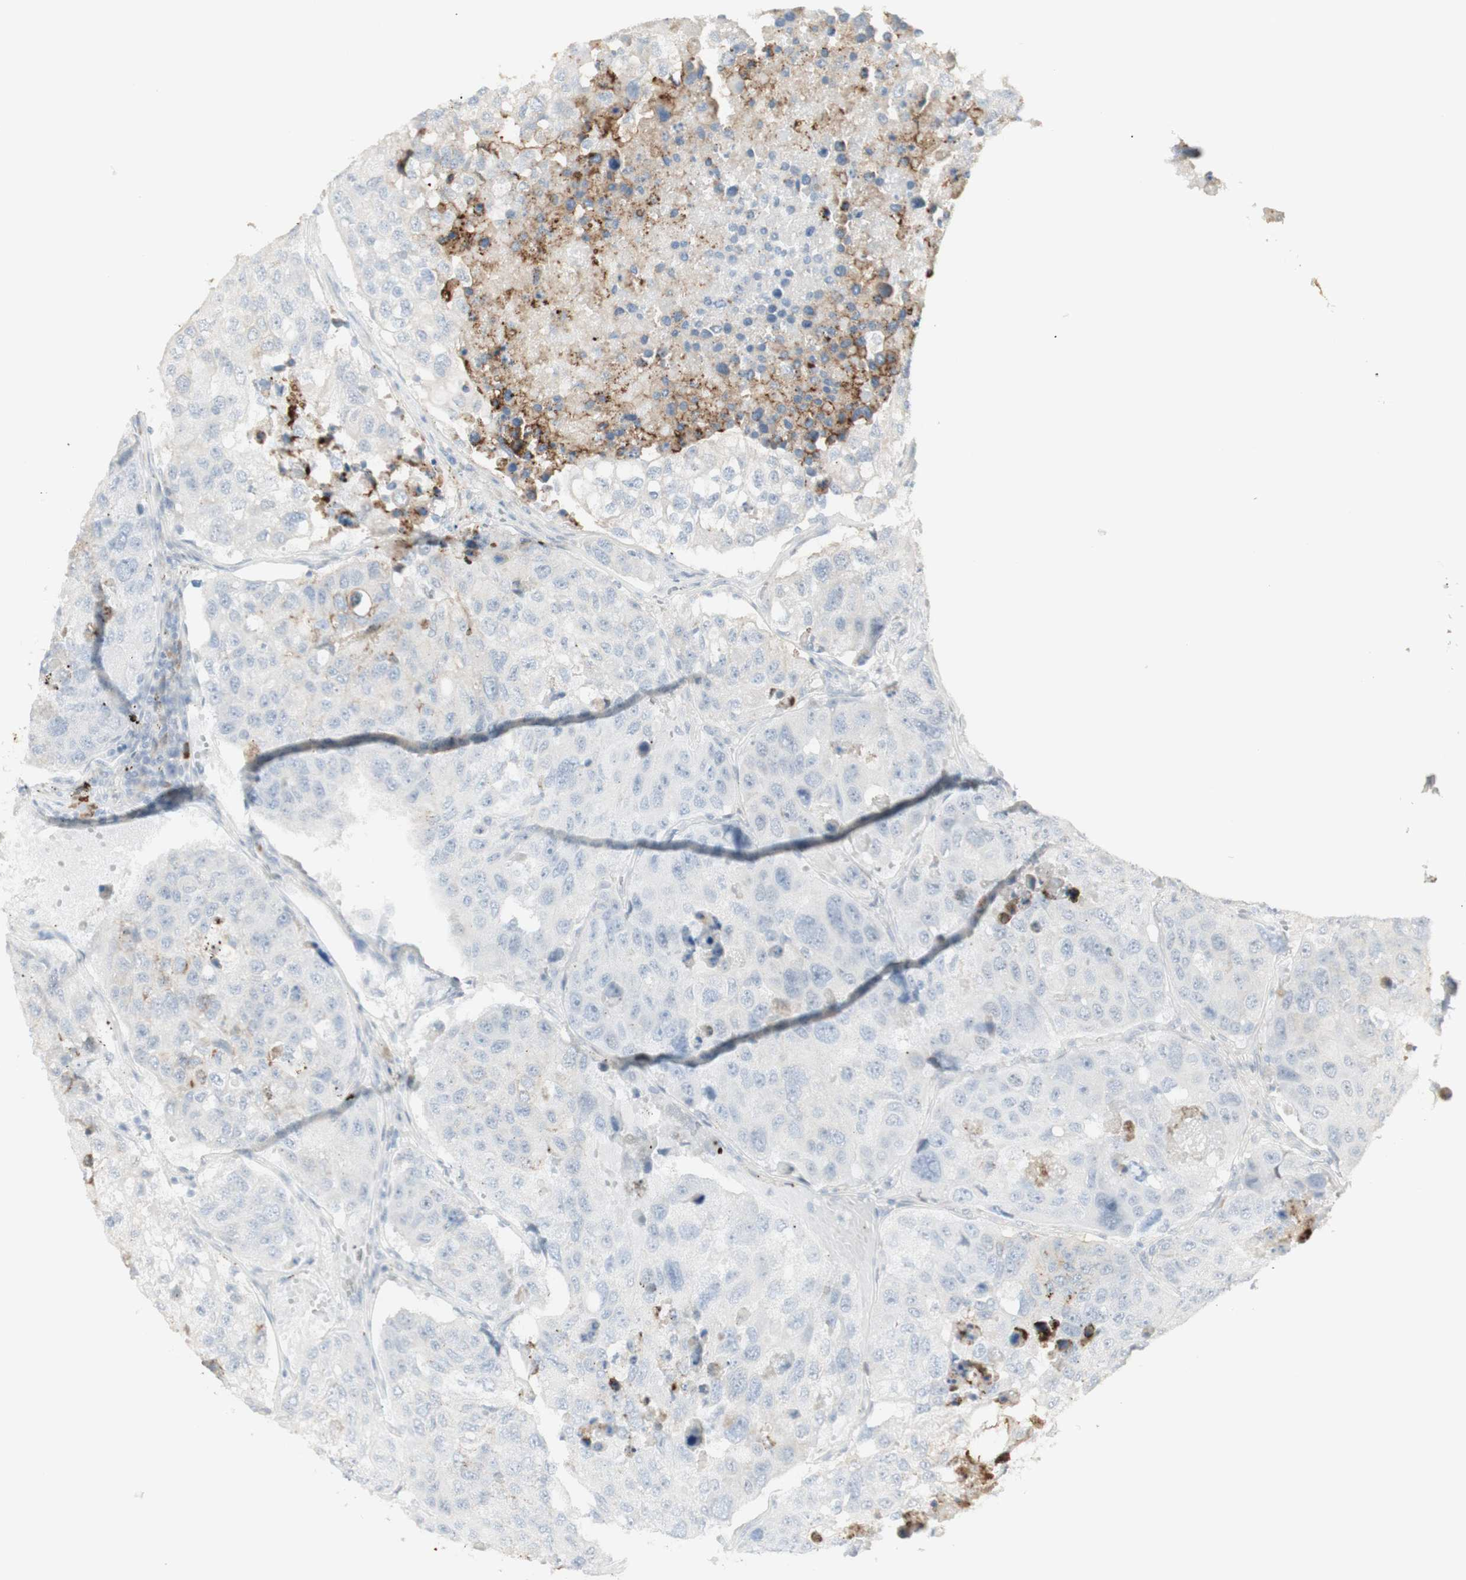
{"staining": {"intensity": "negative", "quantity": "none", "location": "none"}, "tissue": "urothelial cancer", "cell_type": "Tumor cells", "image_type": "cancer", "snomed": [{"axis": "morphology", "description": "Urothelial carcinoma, High grade"}, {"axis": "topography", "description": "Lymph node"}, {"axis": "topography", "description": "Urinary bladder"}], "caption": "Immunohistochemistry micrograph of human high-grade urothelial carcinoma stained for a protein (brown), which displays no expression in tumor cells. Brightfield microscopy of immunohistochemistry (IHC) stained with DAB (3,3'-diaminobenzidine) (brown) and hematoxylin (blue), captured at high magnification.", "gene": "NDST4", "patient": {"sex": "male", "age": 51}}